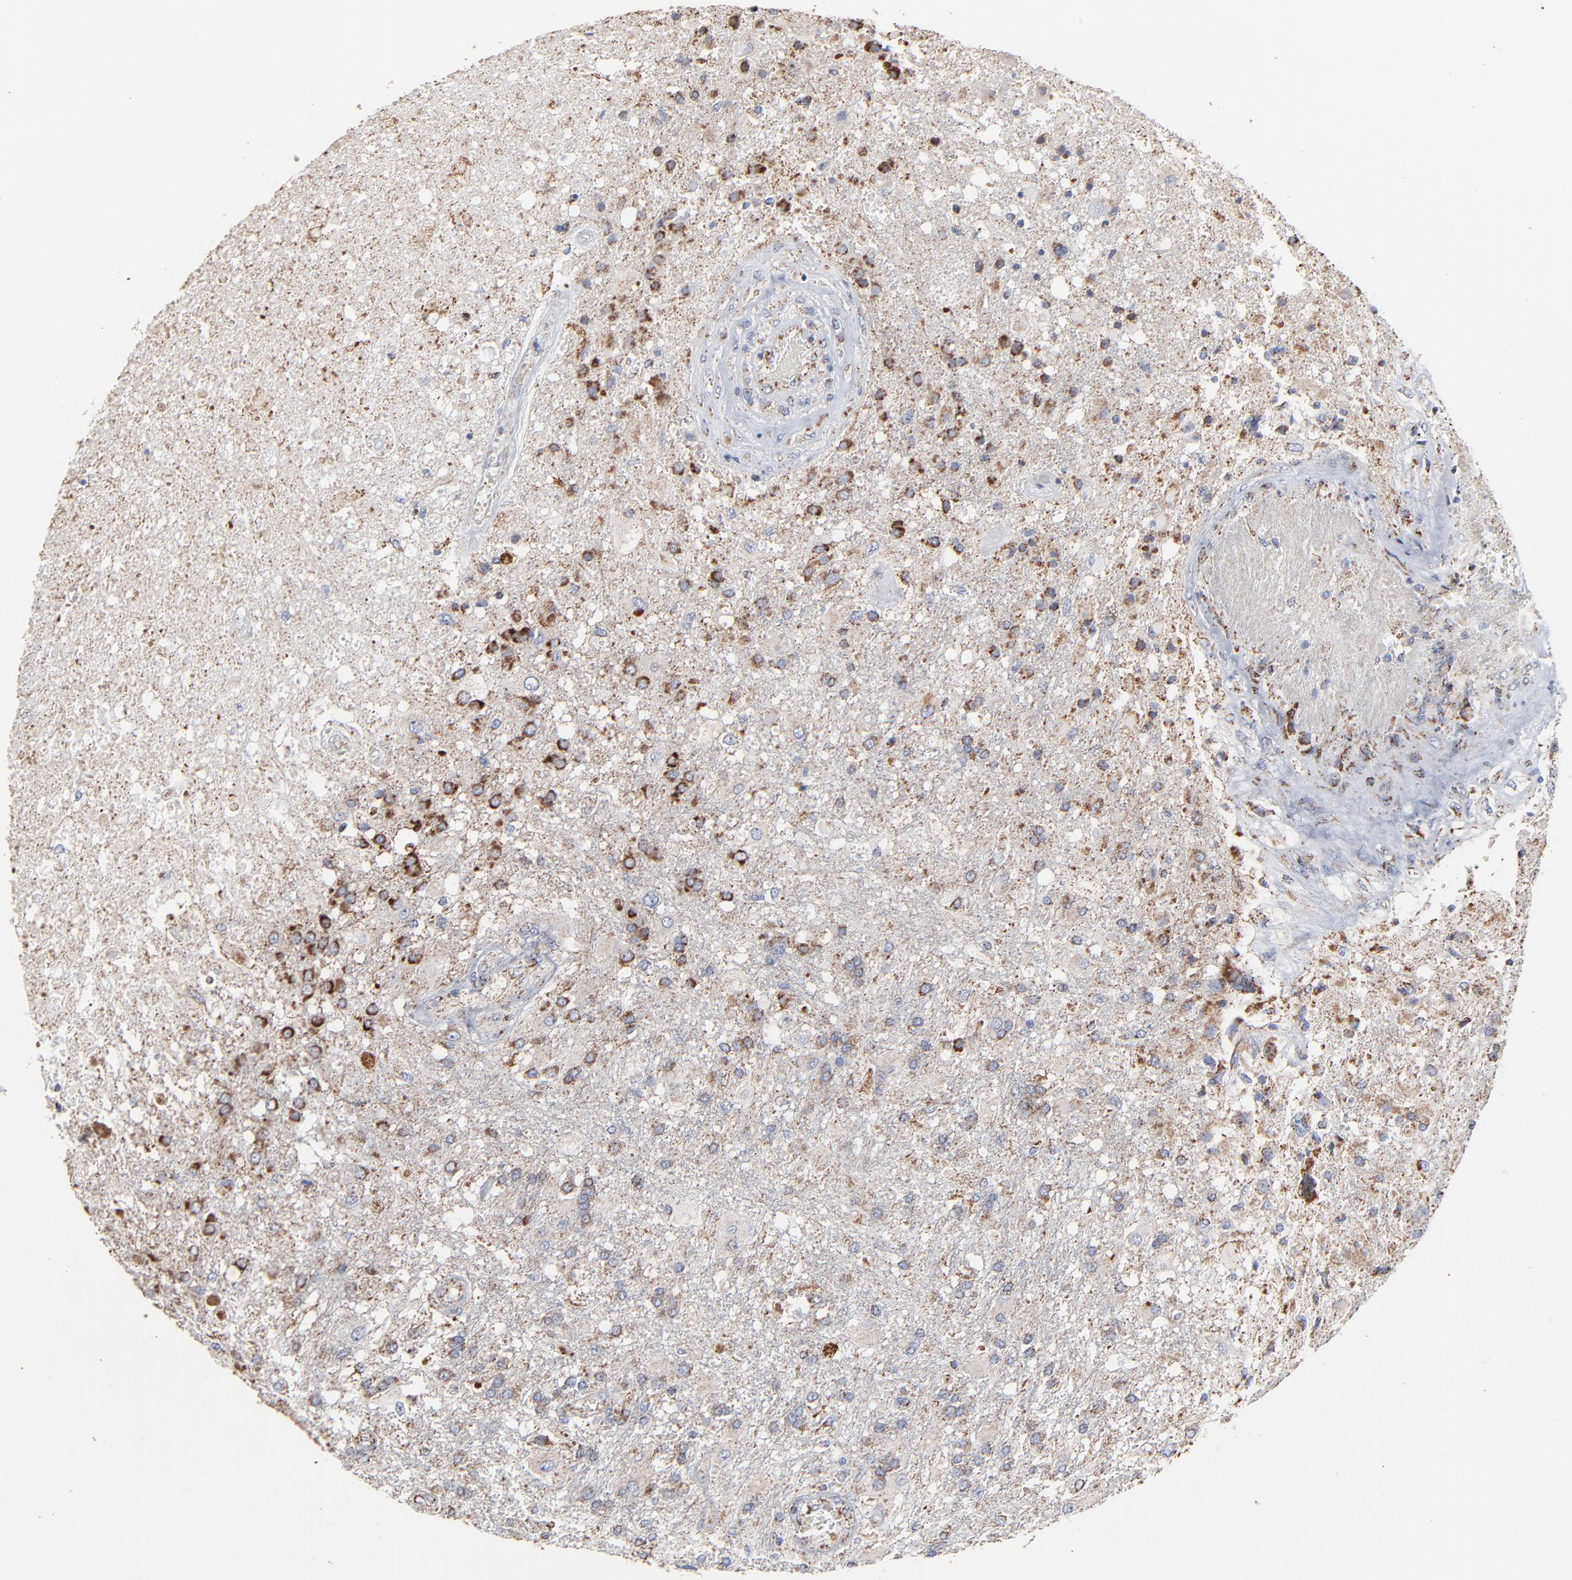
{"staining": {"intensity": "strong", "quantity": ">75%", "location": "cytoplasmic/membranous"}, "tissue": "glioma", "cell_type": "Tumor cells", "image_type": "cancer", "snomed": [{"axis": "morphology", "description": "Glioma, malignant, High grade"}, {"axis": "topography", "description": "Cerebral cortex"}], "caption": "This is an image of IHC staining of glioma, which shows strong staining in the cytoplasmic/membranous of tumor cells.", "gene": "UQCRC1", "patient": {"sex": "male", "age": 79}}